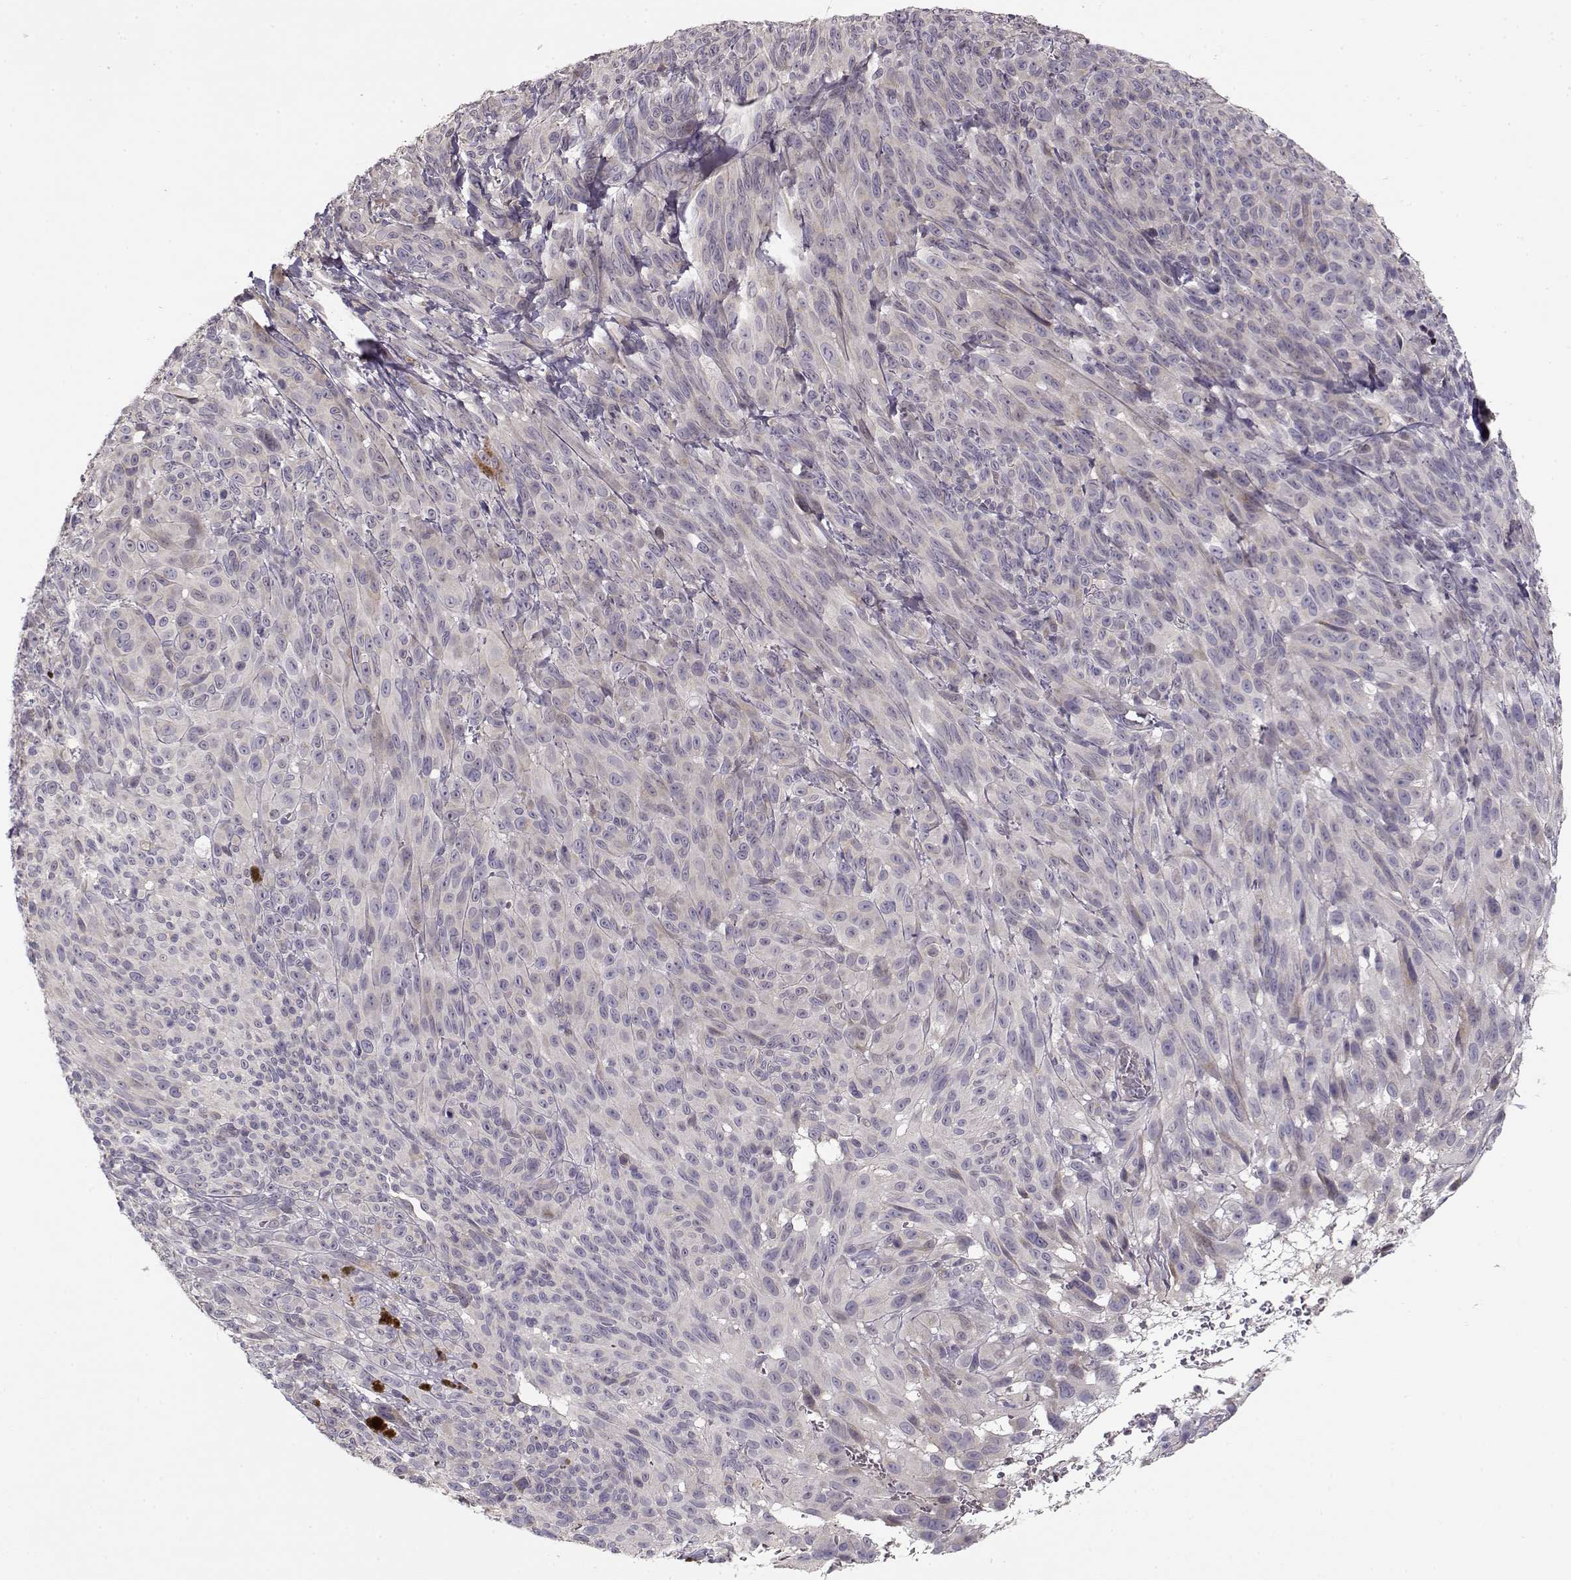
{"staining": {"intensity": "negative", "quantity": "none", "location": "none"}, "tissue": "melanoma", "cell_type": "Tumor cells", "image_type": "cancer", "snomed": [{"axis": "morphology", "description": "Malignant melanoma, NOS"}, {"axis": "topography", "description": "Skin"}], "caption": "This photomicrograph is of malignant melanoma stained with immunohistochemistry to label a protein in brown with the nuclei are counter-stained blue. There is no expression in tumor cells. (Brightfield microscopy of DAB IHC at high magnification).", "gene": "ENTPD8", "patient": {"sex": "male", "age": 83}}